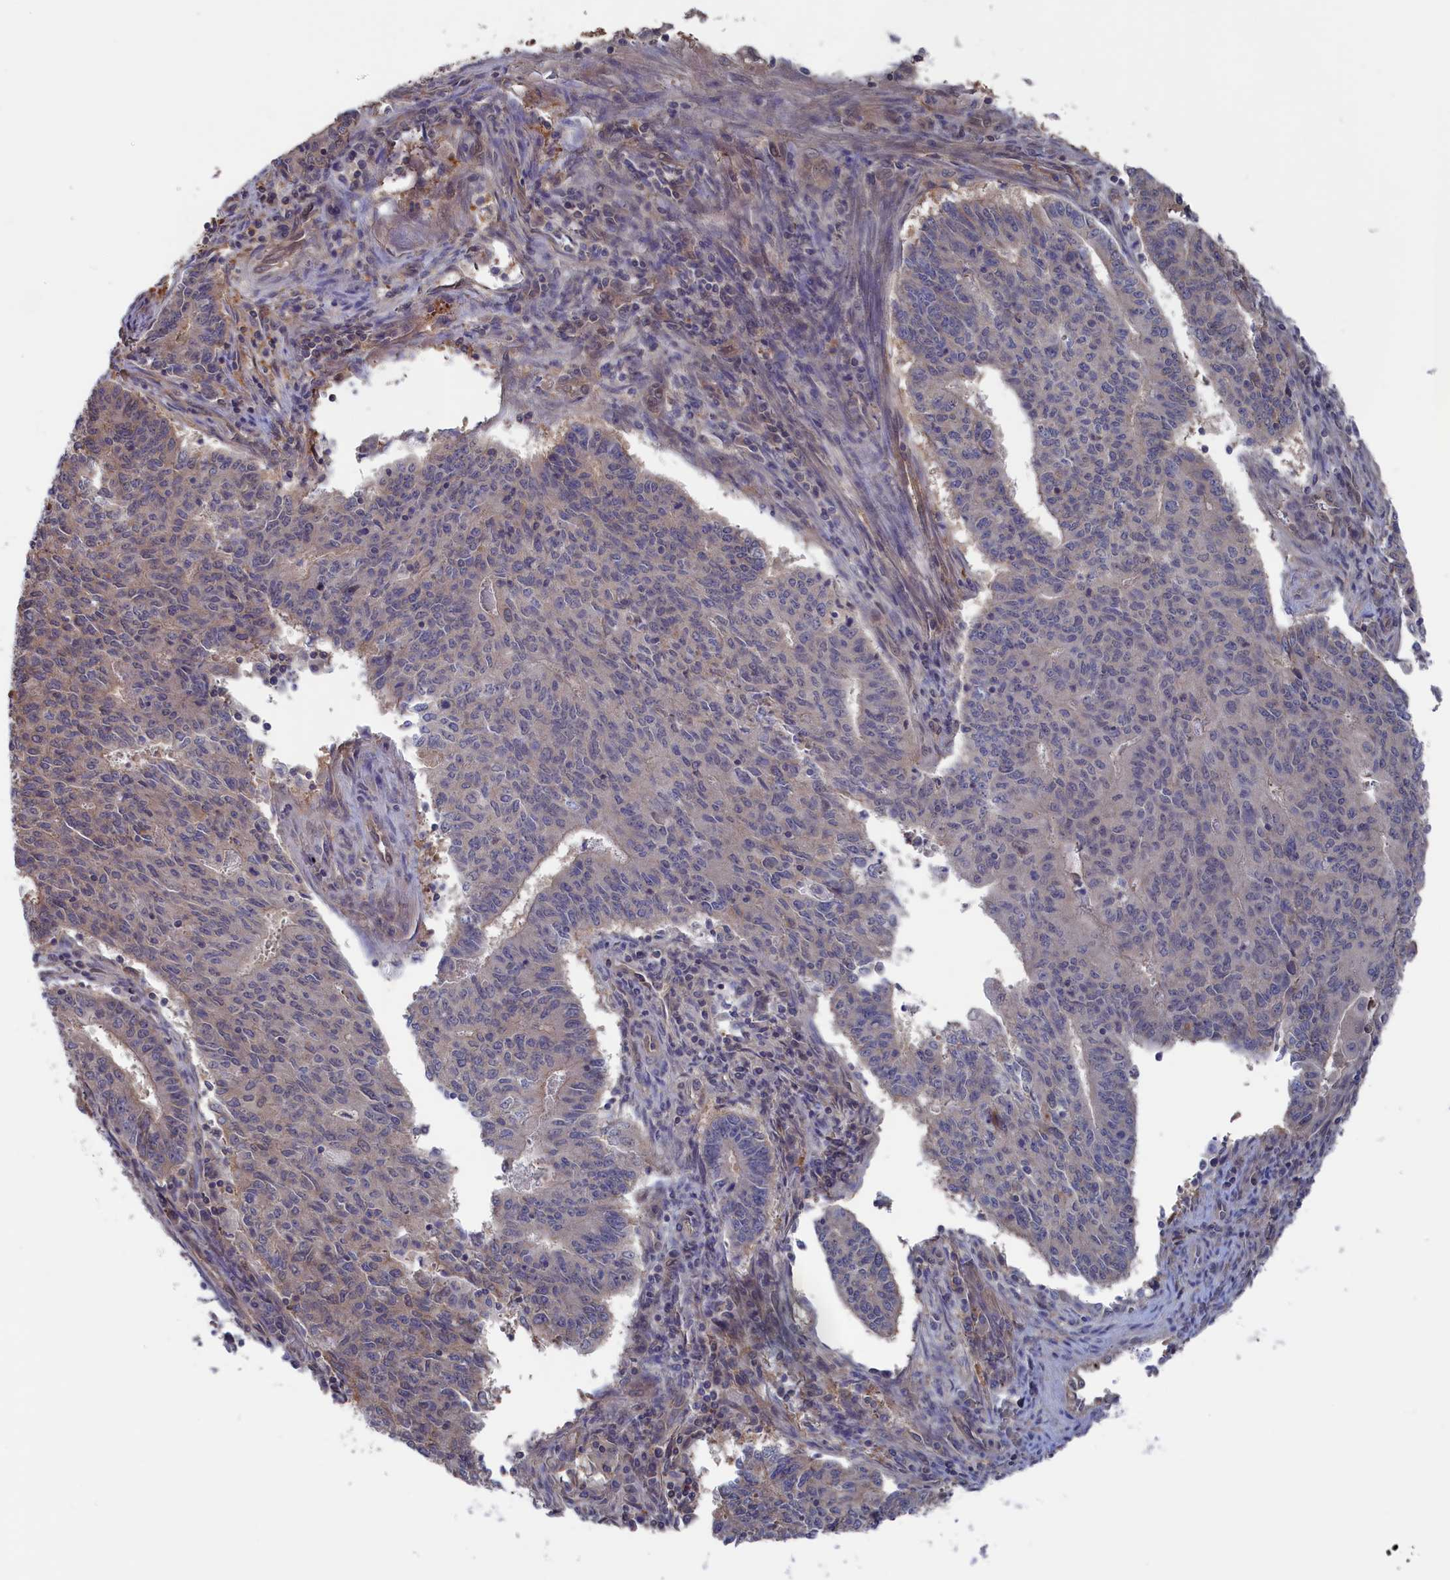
{"staining": {"intensity": "negative", "quantity": "none", "location": "none"}, "tissue": "endometrial cancer", "cell_type": "Tumor cells", "image_type": "cancer", "snomed": [{"axis": "morphology", "description": "Adenocarcinoma, NOS"}, {"axis": "topography", "description": "Endometrium"}], "caption": "High magnification brightfield microscopy of endometrial cancer stained with DAB (brown) and counterstained with hematoxylin (blue): tumor cells show no significant staining. The staining is performed using DAB brown chromogen with nuclei counter-stained in using hematoxylin.", "gene": "NUTF2", "patient": {"sex": "female", "age": 59}}